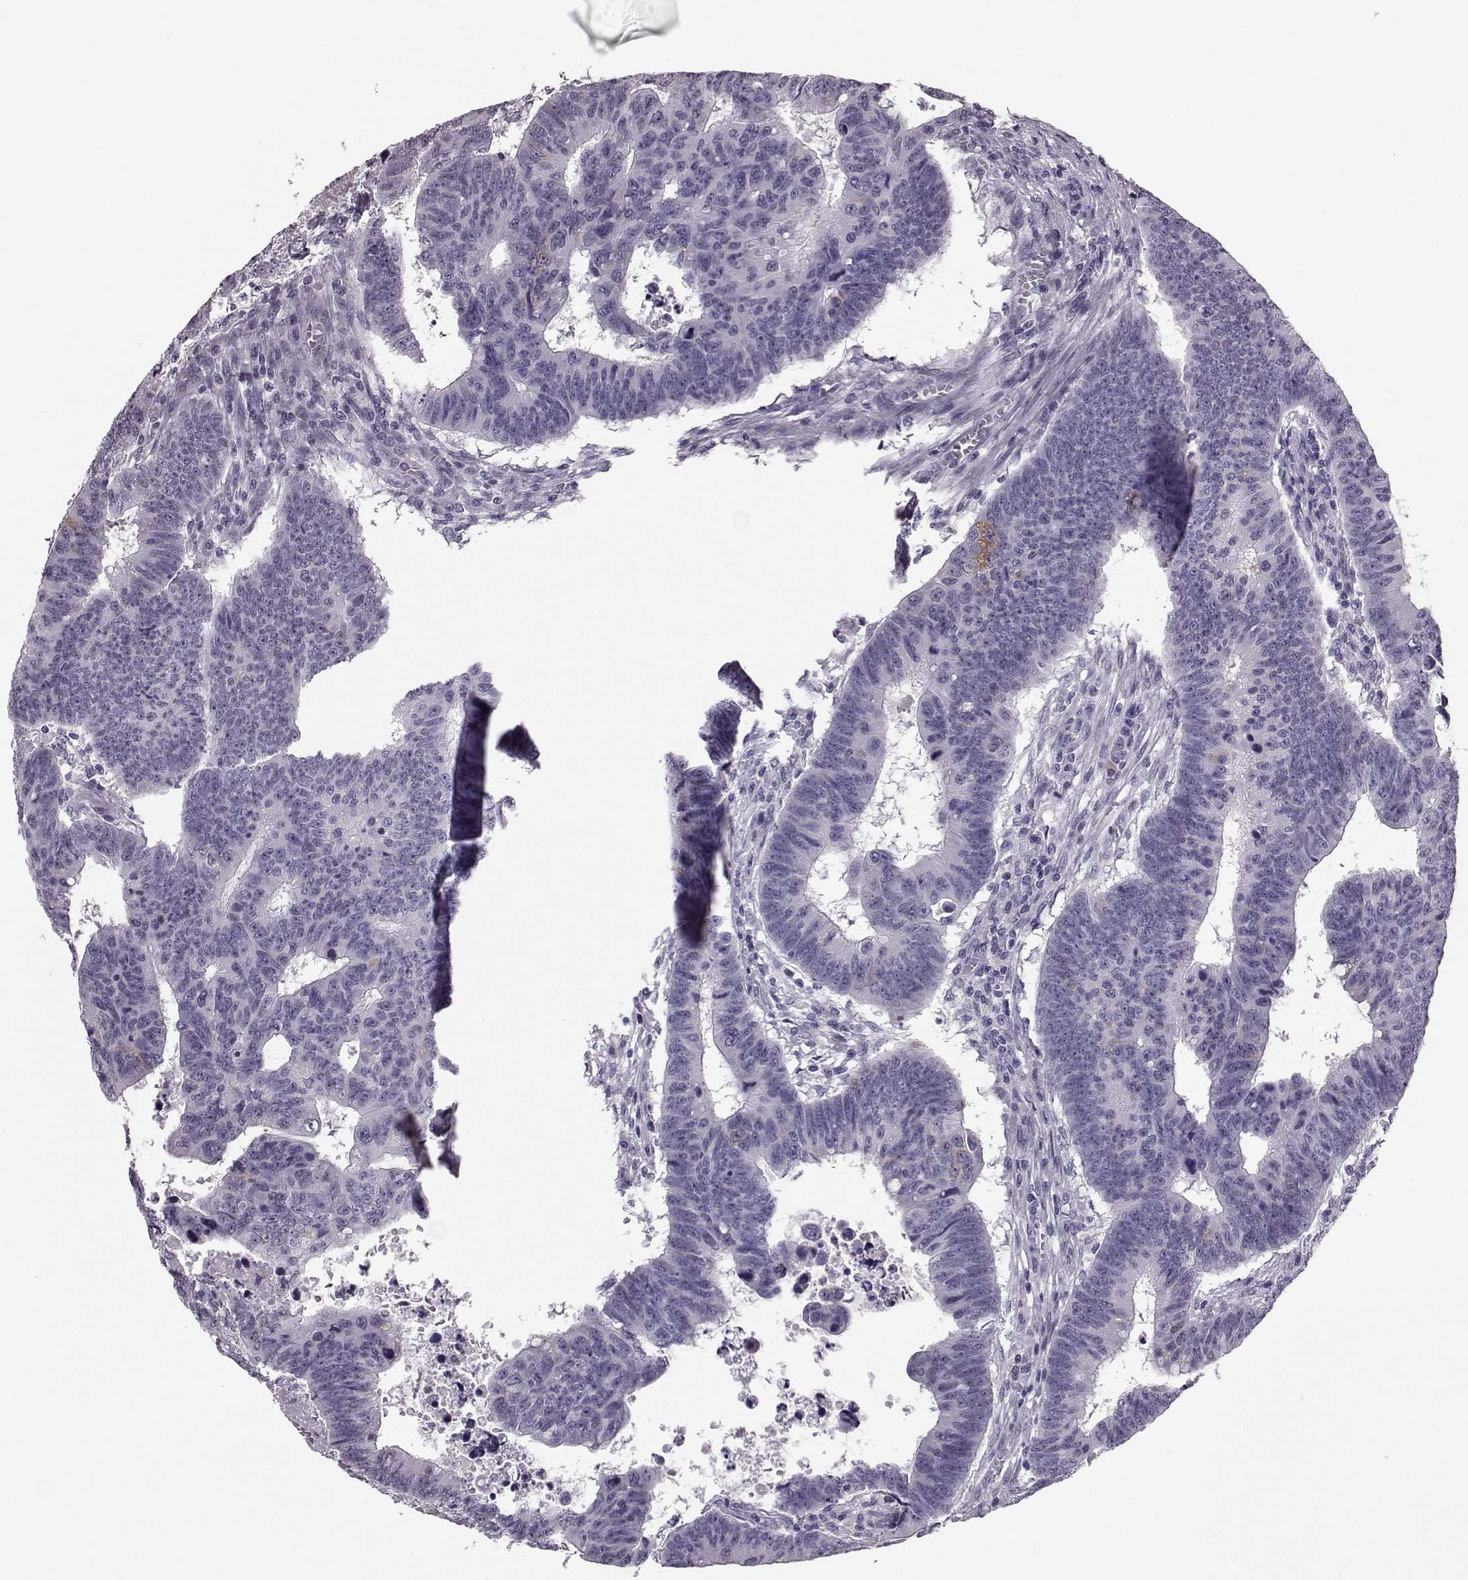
{"staining": {"intensity": "negative", "quantity": "none", "location": "none"}, "tissue": "colorectal cancer", "cell_type": "Tumor cells", "image_type": "cancer", "snomed": [{"axis": "morphology", "description": "Adenocarcinoma, NOS"}, {"axis": "topography", "description": "Rectum"}], "caption": "Immunohistochemical staining of human colorectal adenocarcinoma reveals no significant staining in tumor cells.", "gene": "JSRP1", "patient": {"sex": "female", "age": 85}}